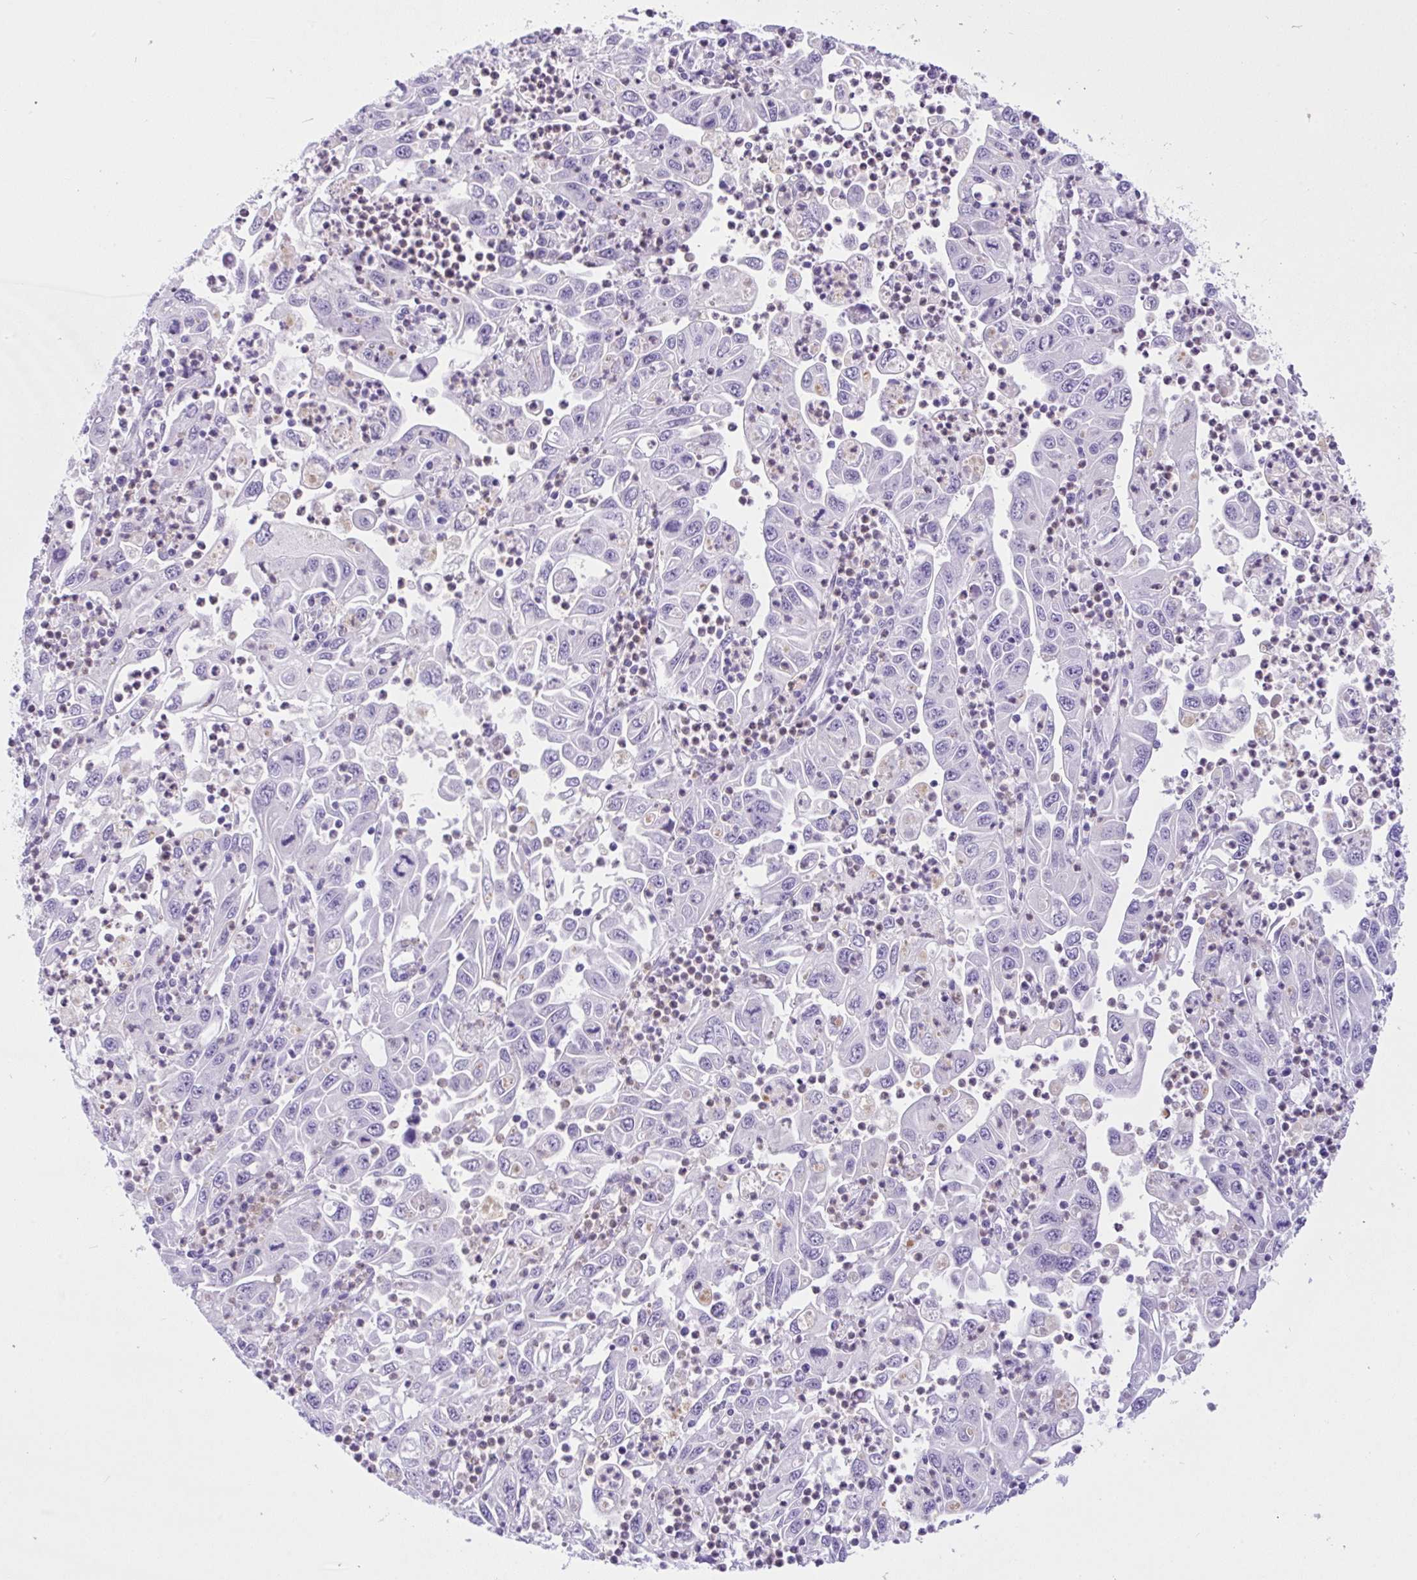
{"staining": {"intensity": "negative", "quantity": "none", "location": "none"}, "tissue": "endometrial cancer", "cell_type": "Tumor cells", "image_type": "cancer", "snomed": [{"axis": "morphology", "description": "Adenocarcinoma, NOS"}, {"axis": "topography", "description": "Uterus"}], "caption": "Tumor cells show no significant positivity in adenocarcinoma (endometrial).", "gene": "NCF1", "patient": {"sex": "female", "age": 62}}